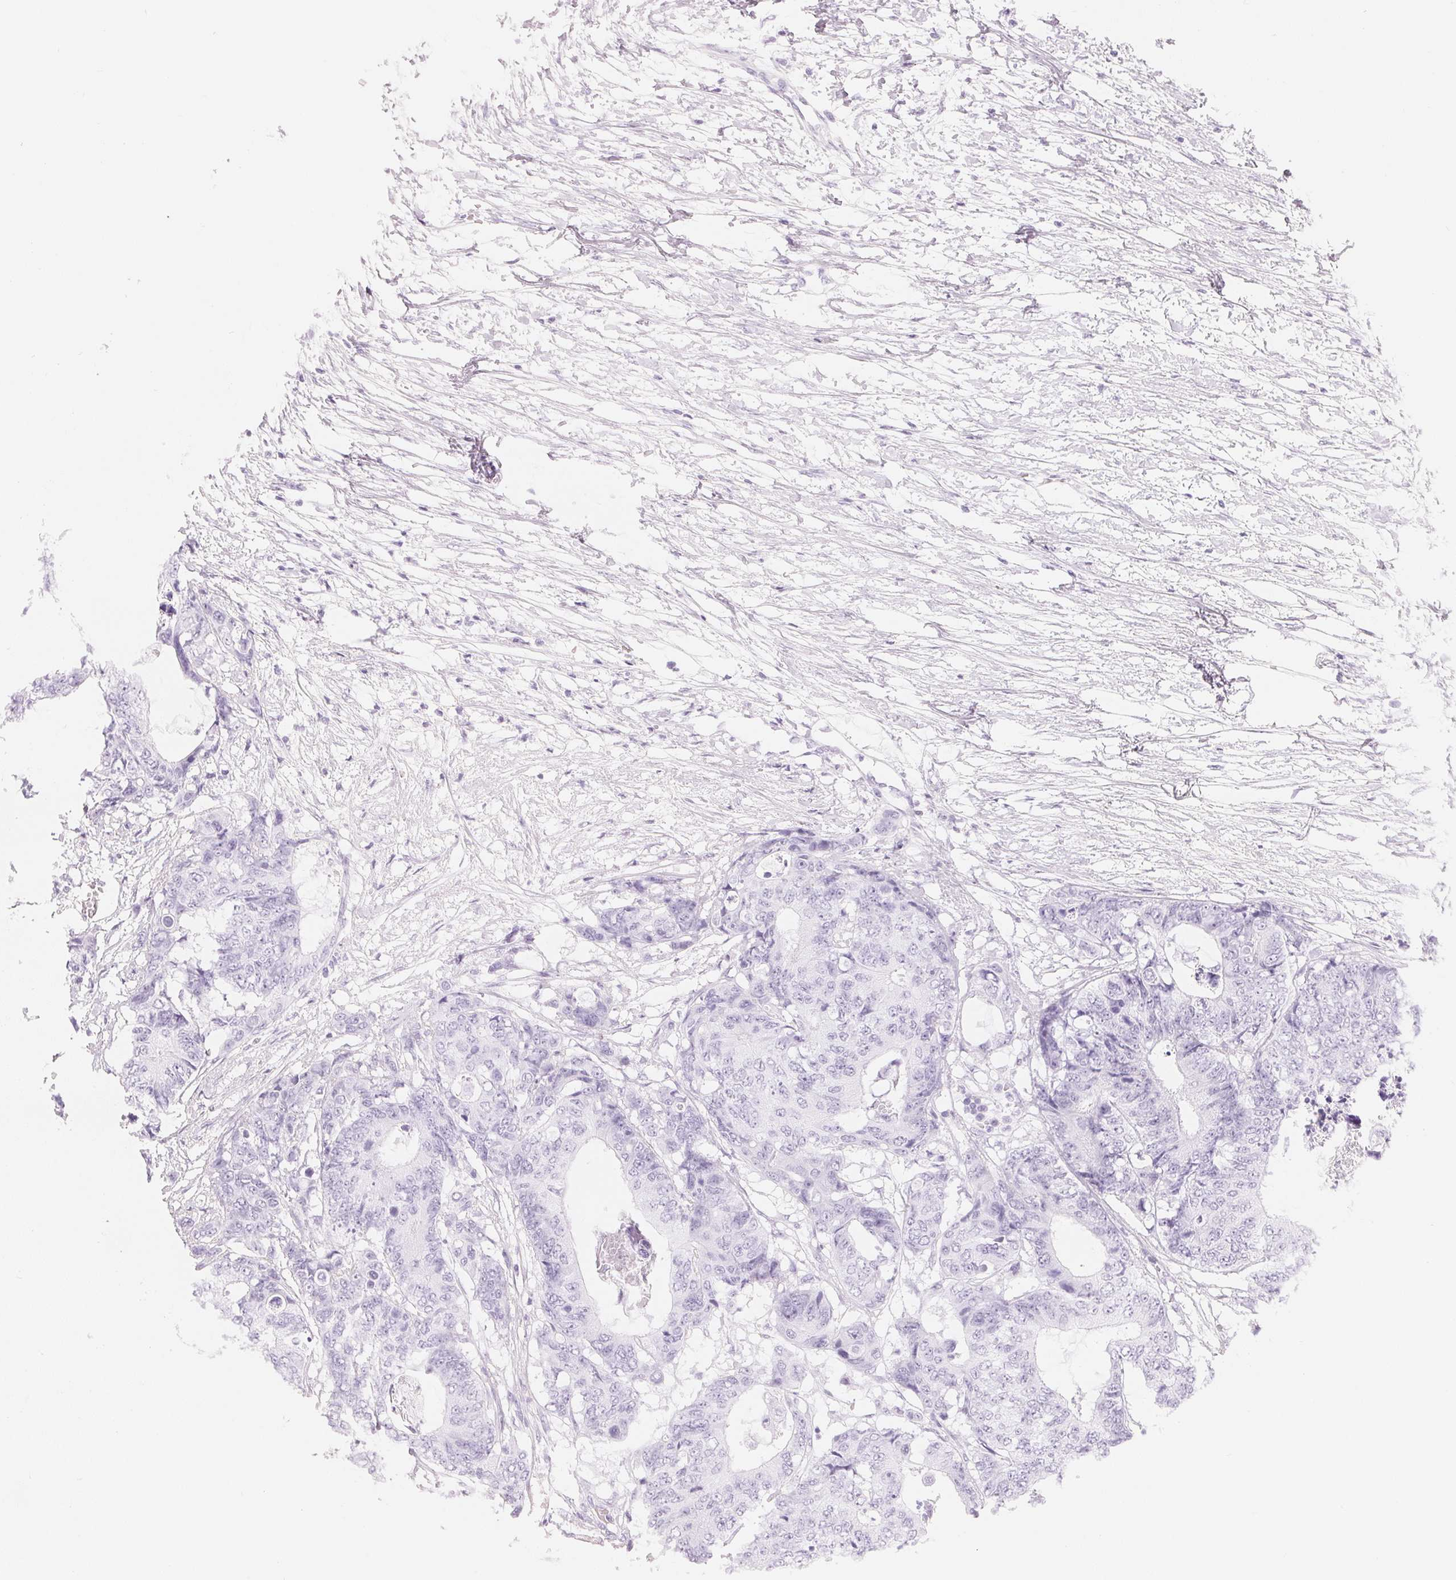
{"staining": {"intensity": "negative", "quantity": "none", "location": "none"}, "tissue": "colorectal cancer", "cell_type": "Tumor cells", "image_type": "cancer", "snomed": [{"axis": "morphology", "description": "Adenocarcinoma, NOS"}, {"axis": "topography", "description": "Colon"}], "caption": "Colorectal cancer (adenocarcinoma) was stained to show a protein in brown. There is no significant expression in tumor cells. The staining was performed using DAB to visualize the protein expression in brown, while the nuclei were stained in blue with hematoxylin (Magnification: 20x).", "gene": "CFHR2", "patient": {"sex": "female", "age": 48}}